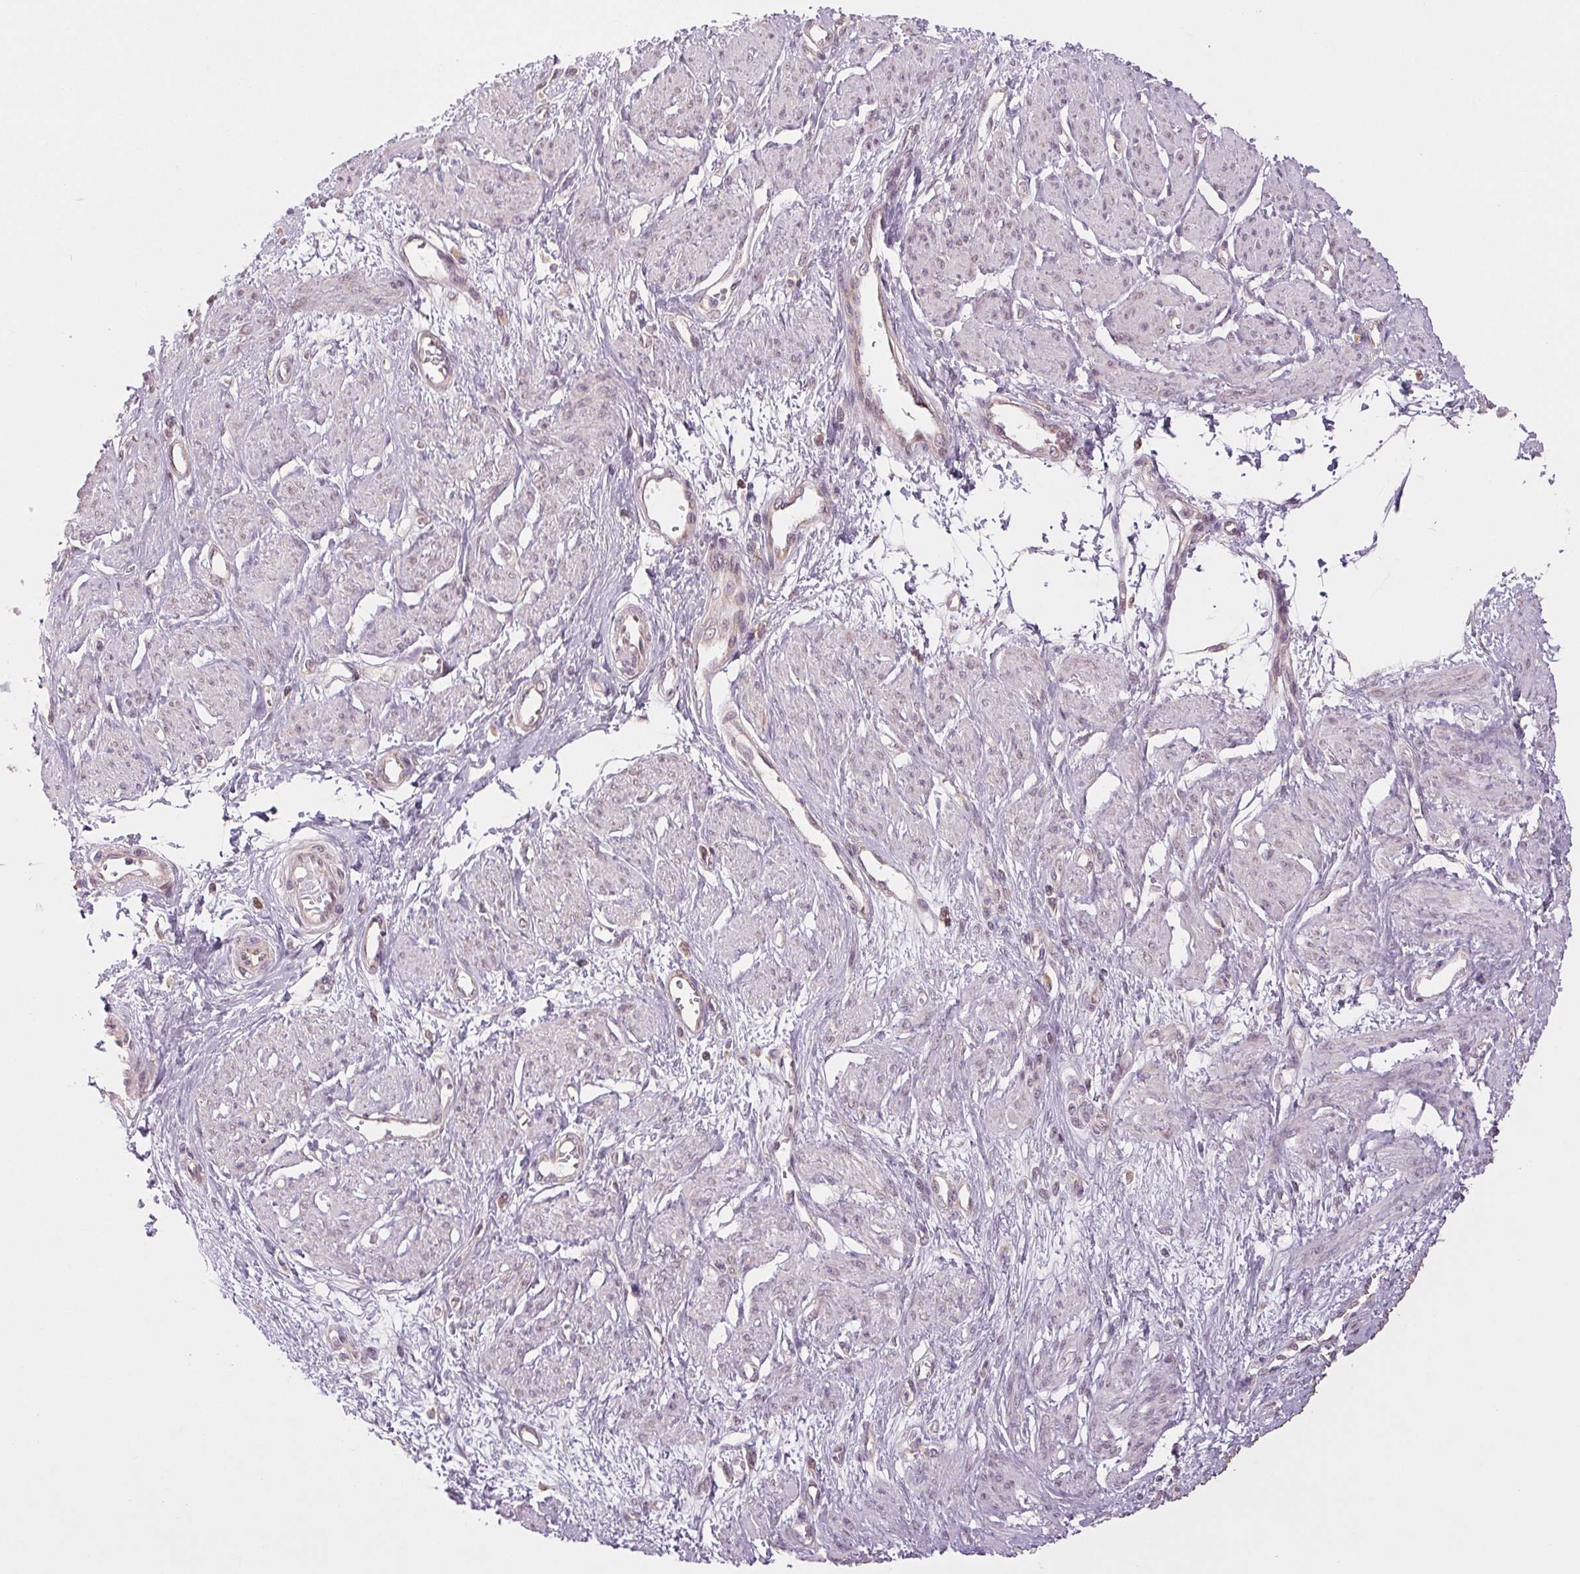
{"staining": {"intensity": "negative", "quantity": "none", "location": "none"}, "tissue": "smooth muscle", "cell_type": "Smooth muscle cells", "image_type": "normal", "snomed": [{"axis": "morphology", "description": "Normal tissue, NOS"}, {"axis": "topography", "description": "Smooth muscle"}, {"axis": "topography", "description": "Uterus"}], "caption": "Immunohistochemistry photomicrograph of normal smooth muscle: smooth muscle stained with DAB (3,3'-diaminobenzidine) shows no significant protein staining in smooth muscle cells.", "gene": "MAP3K5", "patient": {"sex": "female", "age": 39}}